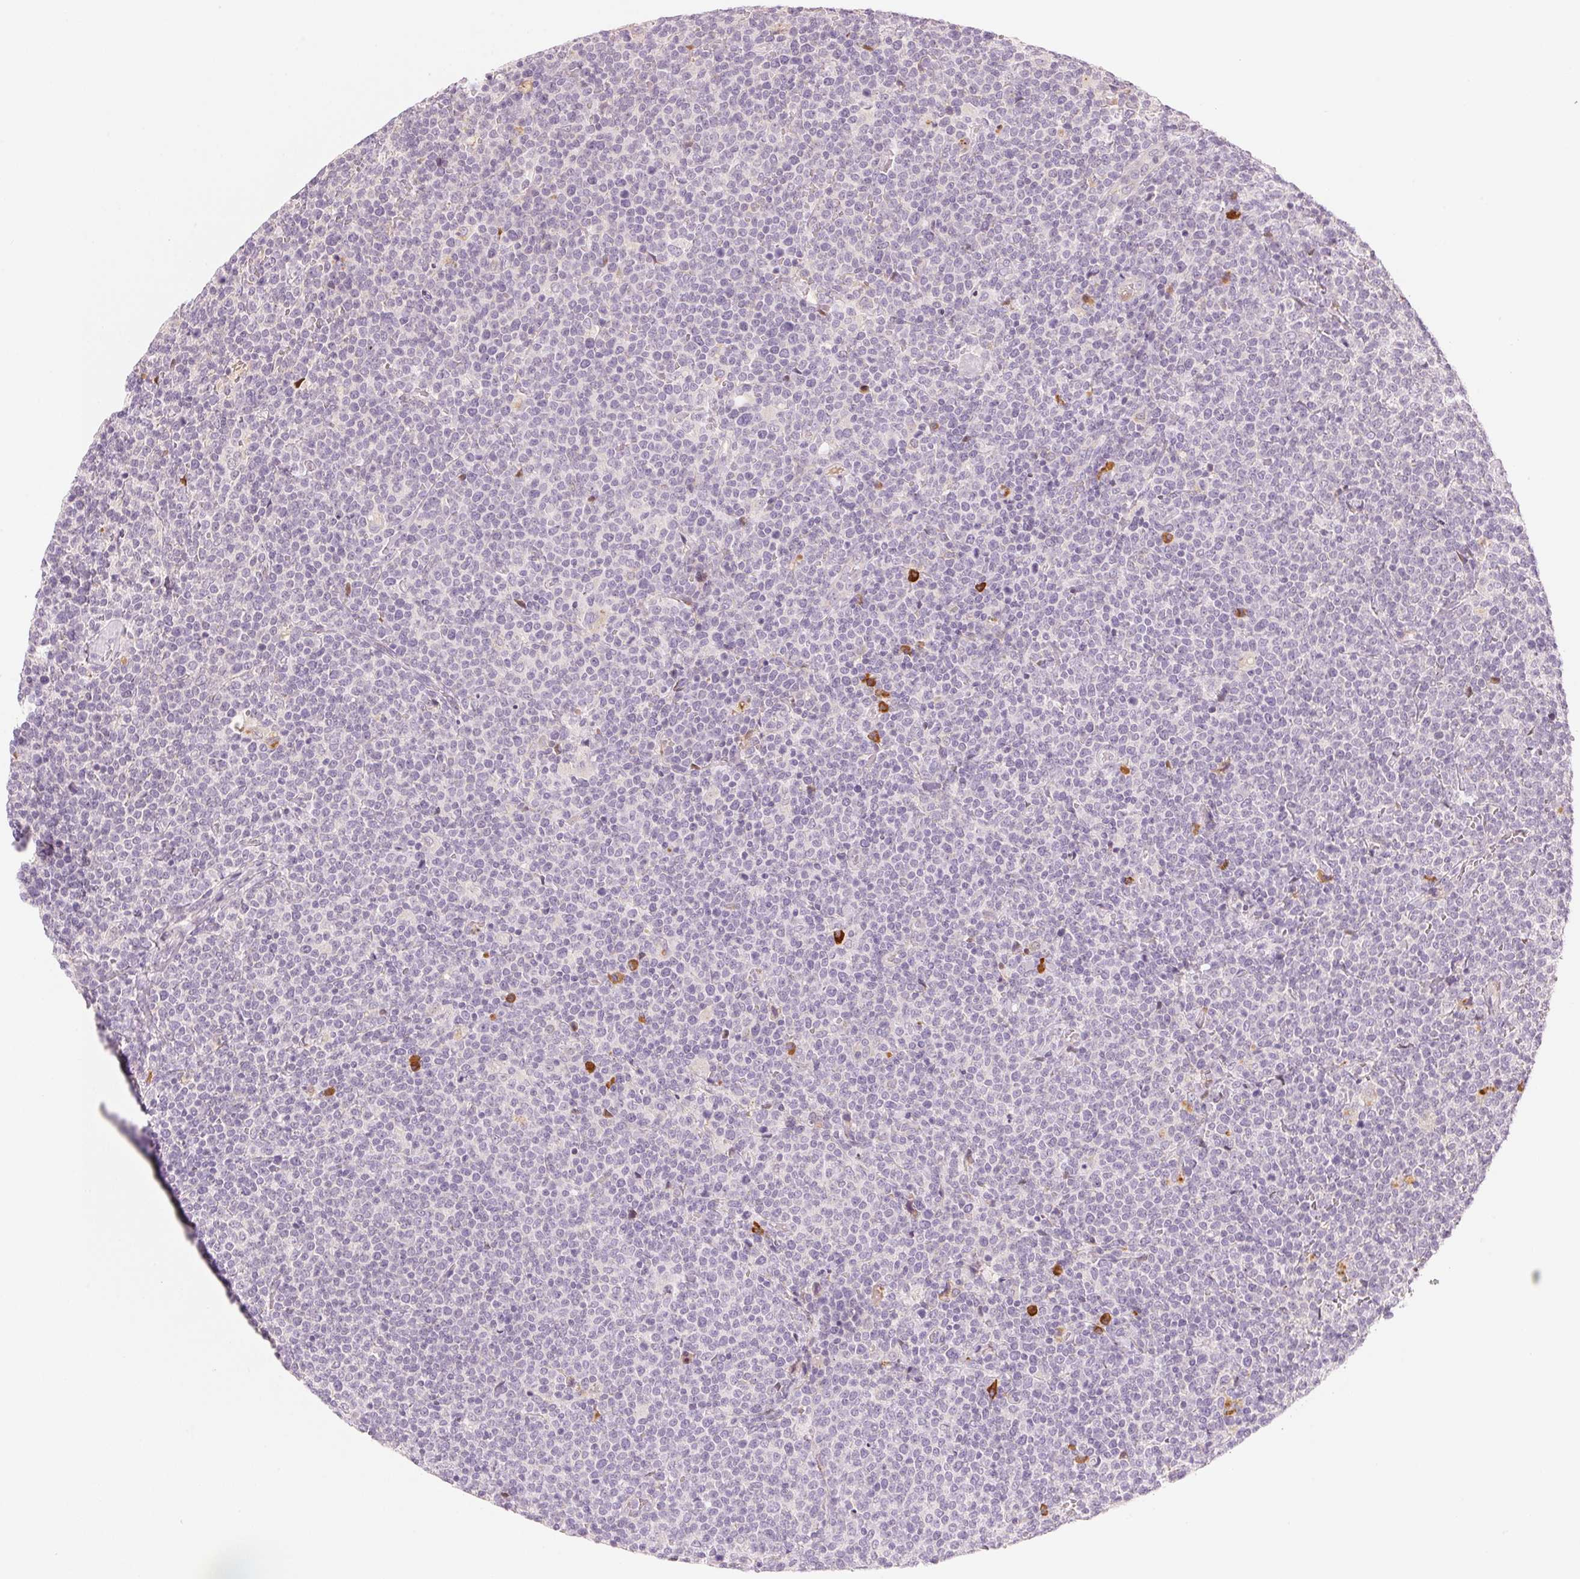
{"staining": {"intensity": "negative", "quantity": "none", "location": "none"}, "tissue": "lymphoma", "cell_type": "Tumor cells", "image_type": "cancer", "snomed": [{"axis": "morphology", "description": "Malignant lymphoma, non-Hodgkin's type, High grade"}, {"axis": "topography", "description": "Lymph node"}], "caption": "Tumor cells are negative for protein expression in human high-grade malignant lymphoma, non-Hodgkin's type. (Immunohistochemistry (ihc), brightfield microscopy, high magnification).", "gene": "RMDN2", "patient": {"sex": "male", "age": 61}}